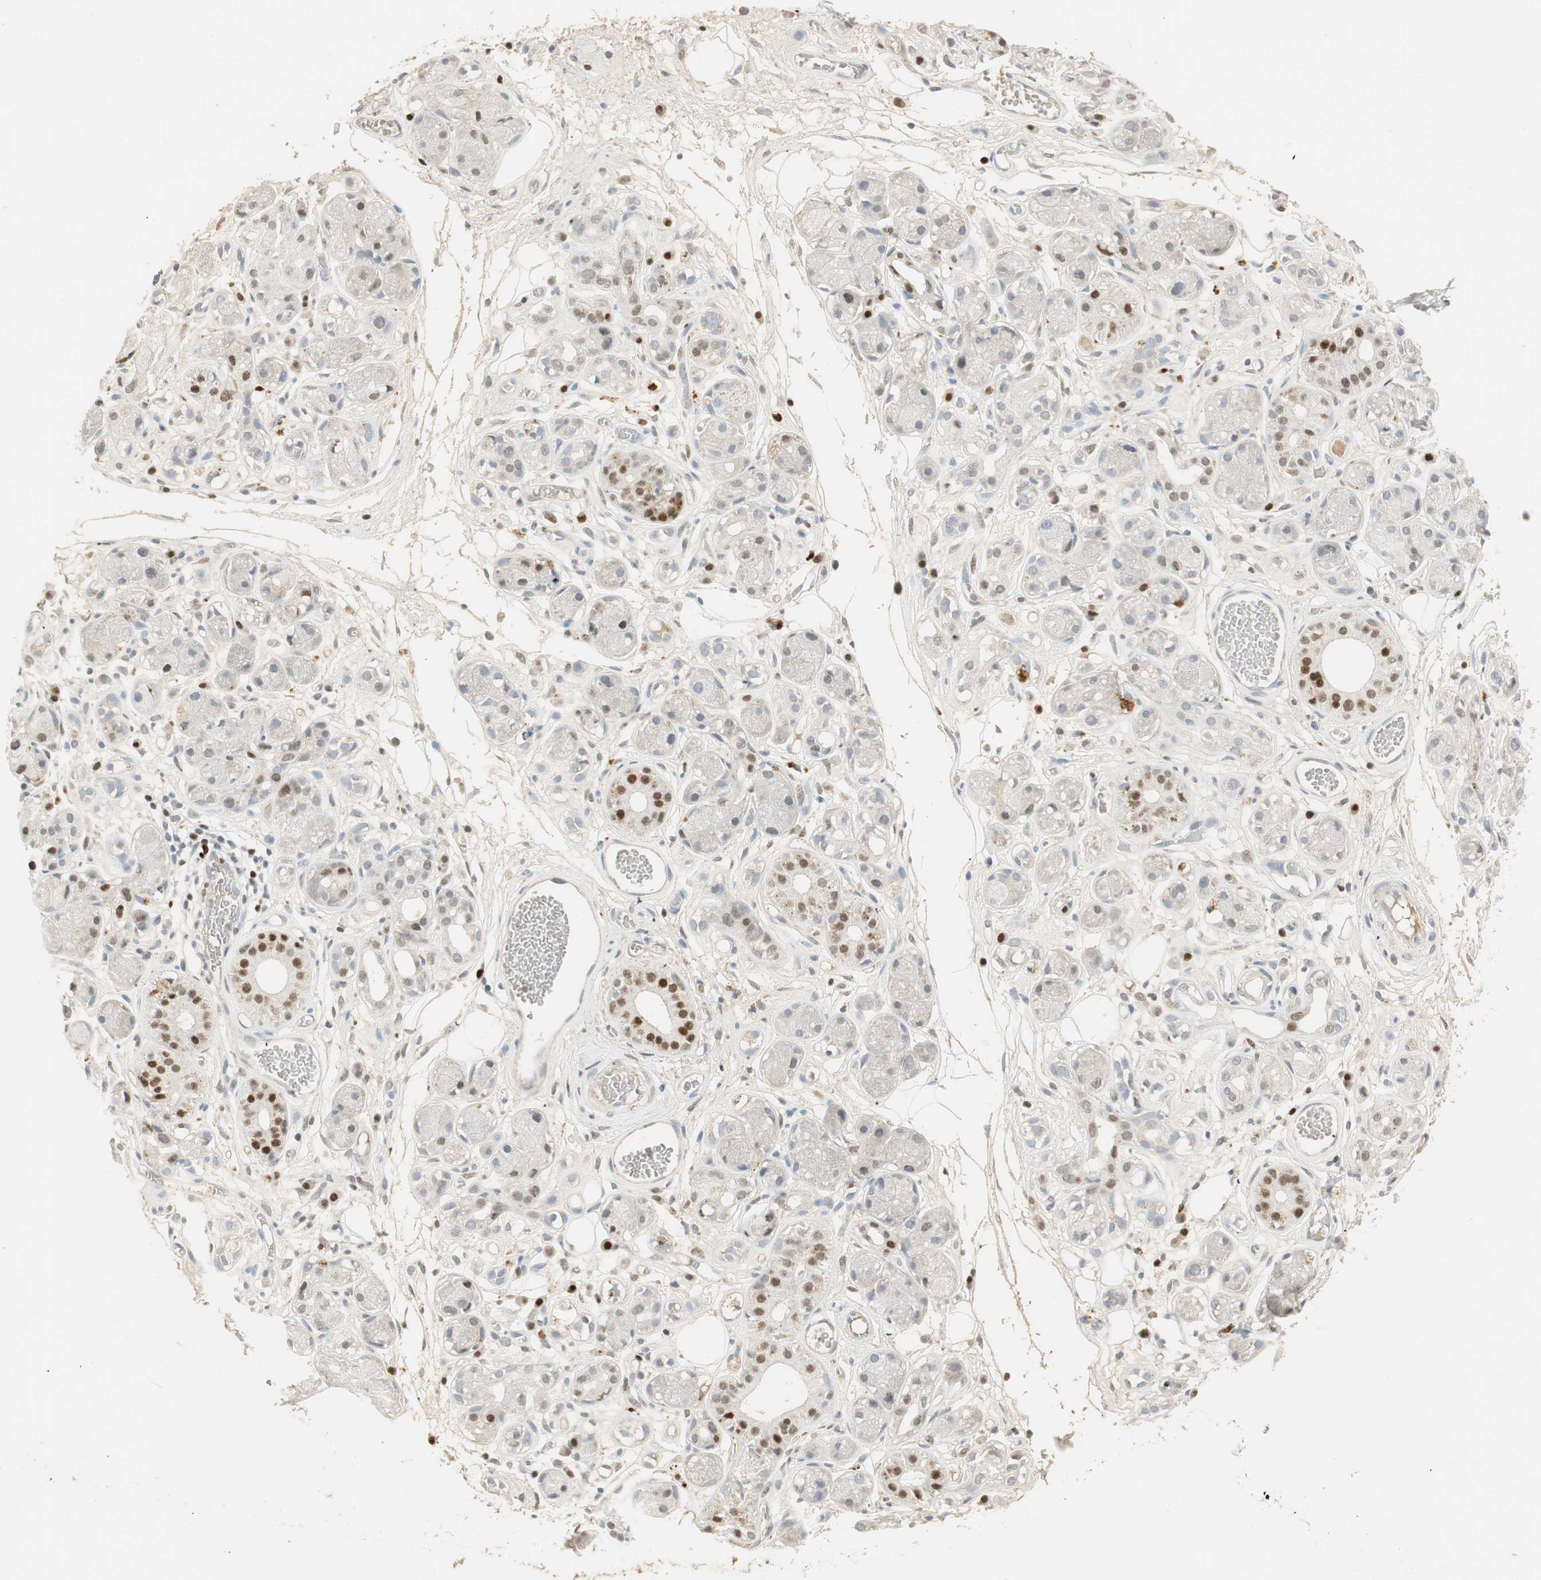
{"staining": {"intensity": "moderate", "quantity": ">75%", "location": "cytoplasmic/membranous"}, "tissue": "adipose tissue", "cell_type": "Adipocytes", "image_type": "normal", "snomed": [{"axis": "morphology", "description": "Normal tissue, NOS"}, {"axis": "morphology", "description": "Inflammation, NOS"}, {"axis": "topography", "description": "Vascular tissue"}, {"axis": "topography", "description": "Salivary gland"}], "caption": "This image exhibits benign adipose tissue stained with immunohistochemistry (IHC) to label a protein in brown. The cytoplasmic/membranous of adipocytes show moderate positivity for the protein. Nuclei are counter-stained blue.", "gene": "RUNX2", "patient": {"sex": "female", "age": 75}}